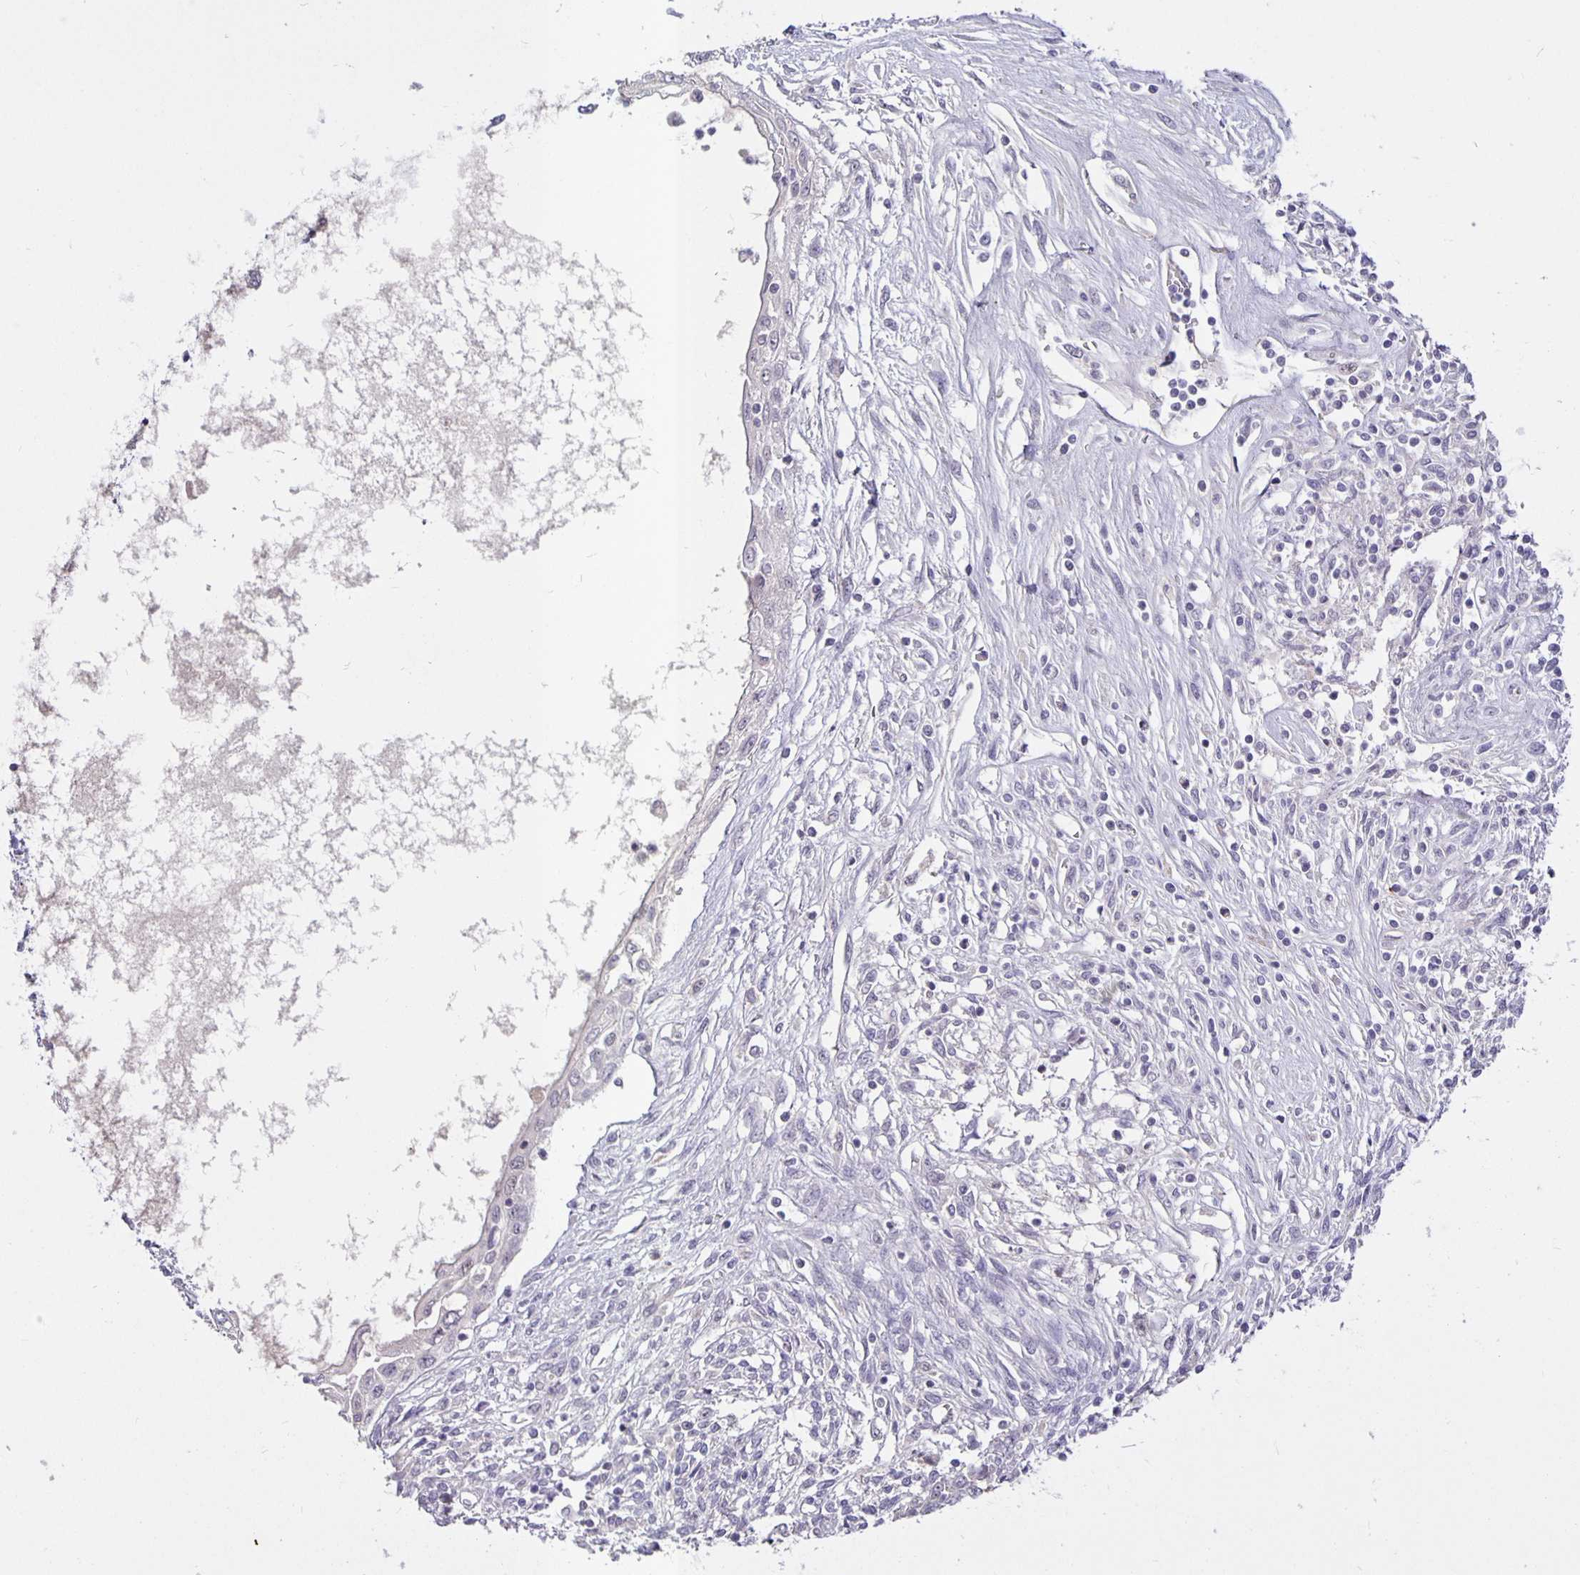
{"staining": {"intensity": "negative", "quantity": "none", "location": "none"}, "tissue": "testis cancer", "cell_type": "Tumor cells", "image_type": "cancer", "snomed": [{"axis": "morphology", "description": "Carcinoma, Embryonal, NOS"}, {"axis": "topography", "description": "Testis"}], "caption": "This is an IHC micrograph of human embryonal carcinoma (testis). There is no positivity in tumor cells.", "gene": "ARVCF", "patient": {"sex": "male", "age": 37}}